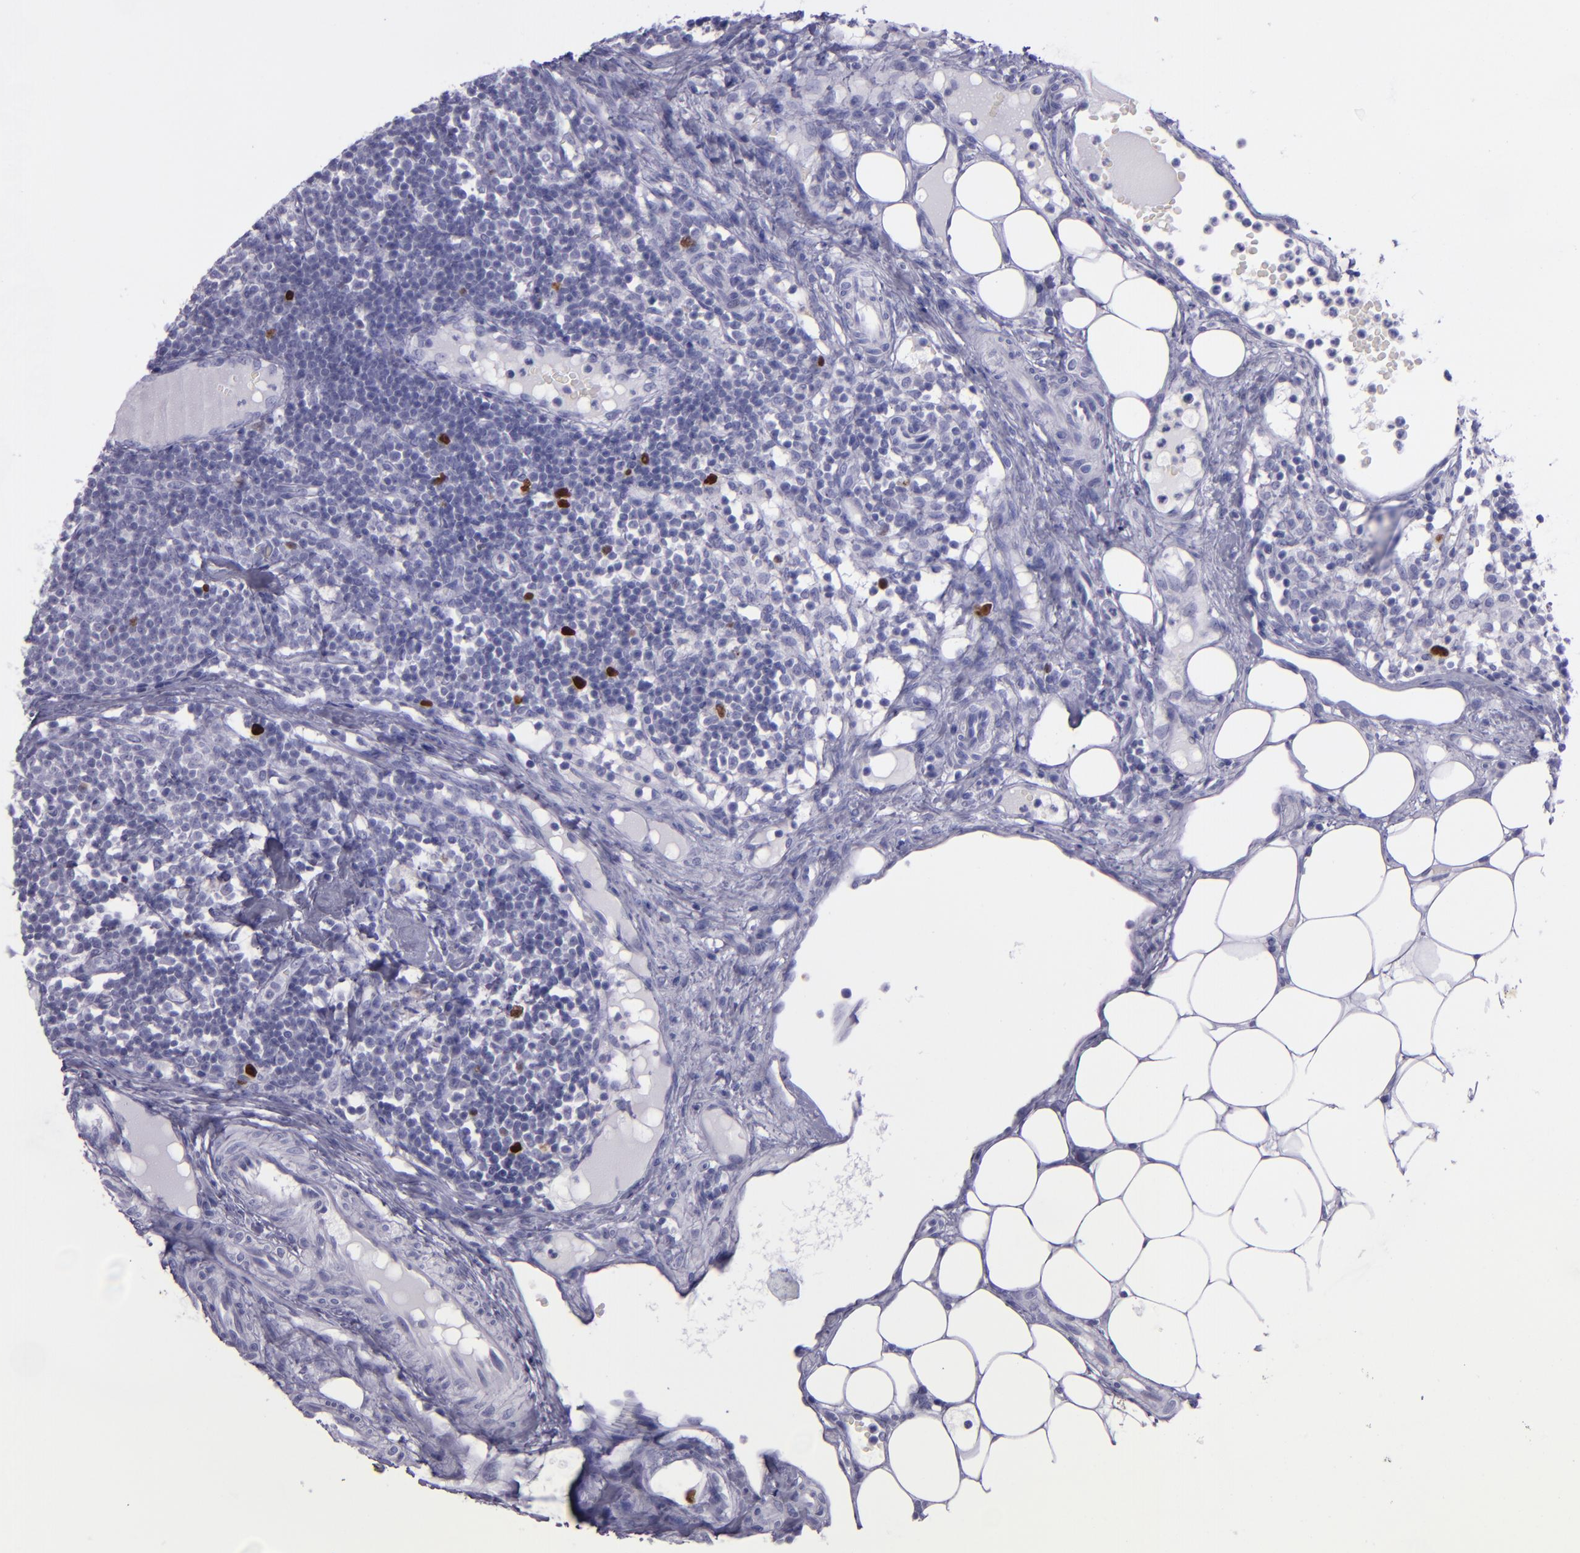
{"staining": {"intensity": "strong", "quantity": "<25%", "location": "nuclear"}, "tissue": "lymph node", "cell_type": "Non-germinal center cells", "image_type": "normal", "snomed": [{"axis": "morphology", "description": "Normal tissue, NOS"}, {"axis": "topography", "description": "Lymph node"}], "caption": "Brown immunohistochemical staining in unremarkable lymph node shows strong nuclear positivity in approximately <25% of non-germinal center cells.", "gene": "TOP2A", "patient": {"sex": "female", "age": 42}}